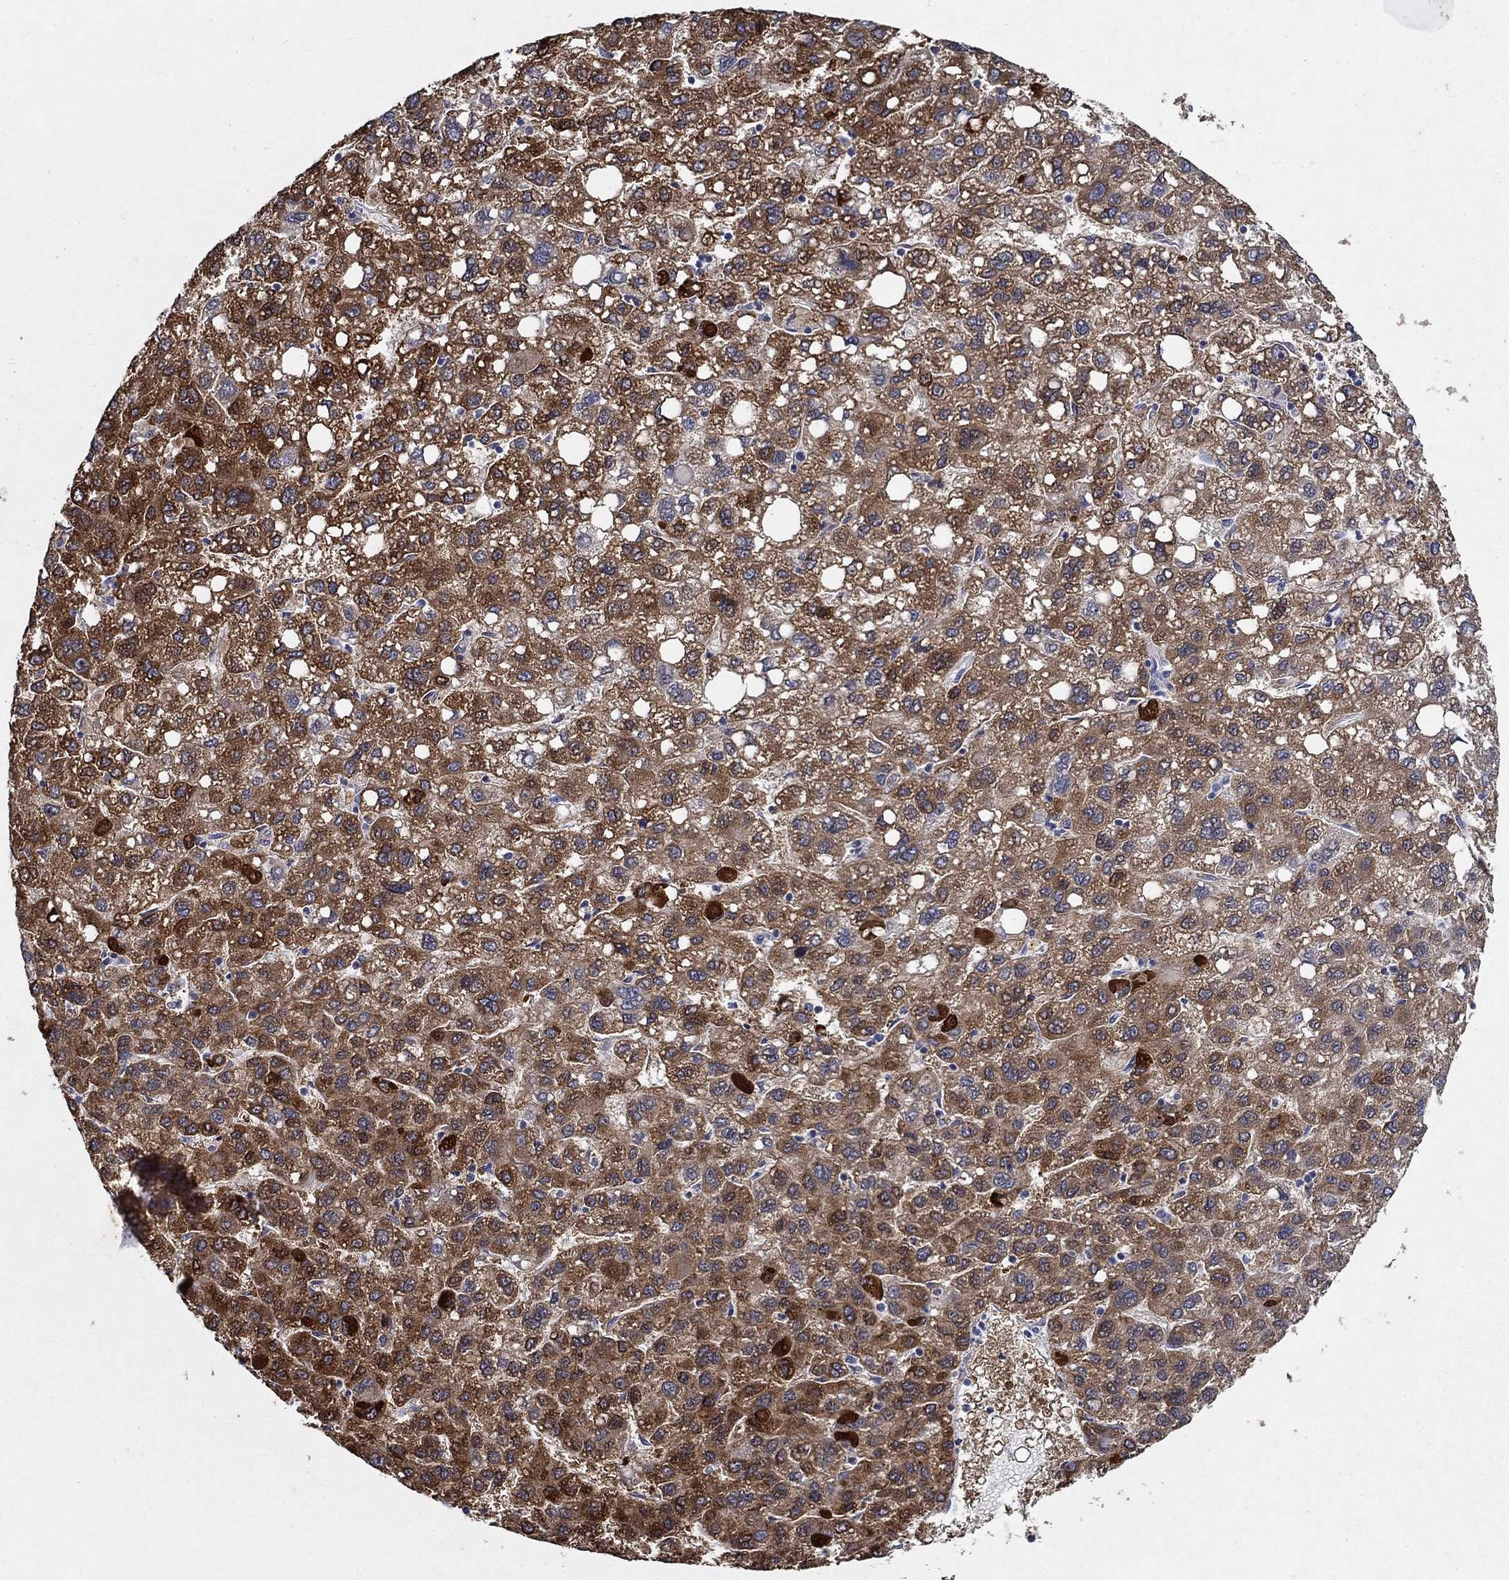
{"staining": {"intensity": "moderate", "quantity": ">75%", "location": "cytoplasmic/membranous"}, "tissue": "liver cancer", "cell_type": "Tumor cells", "image_type": "cancer", "snomed": [{"axis": "morphology", "description": "Carcinoma, Hepatocellular, NOS"}, {"axis": "topography", "description": "Liver"}], "caption": "This photomicrograph displays immunohistochemistry (IHC) staining of liver hepatocellular carcinoma, with medium moderate cytoplasmic/membranous positivity in about >75% of tumor cells.", "gene": "PROZ", "patient": {"sex": "female", "age": 82}}